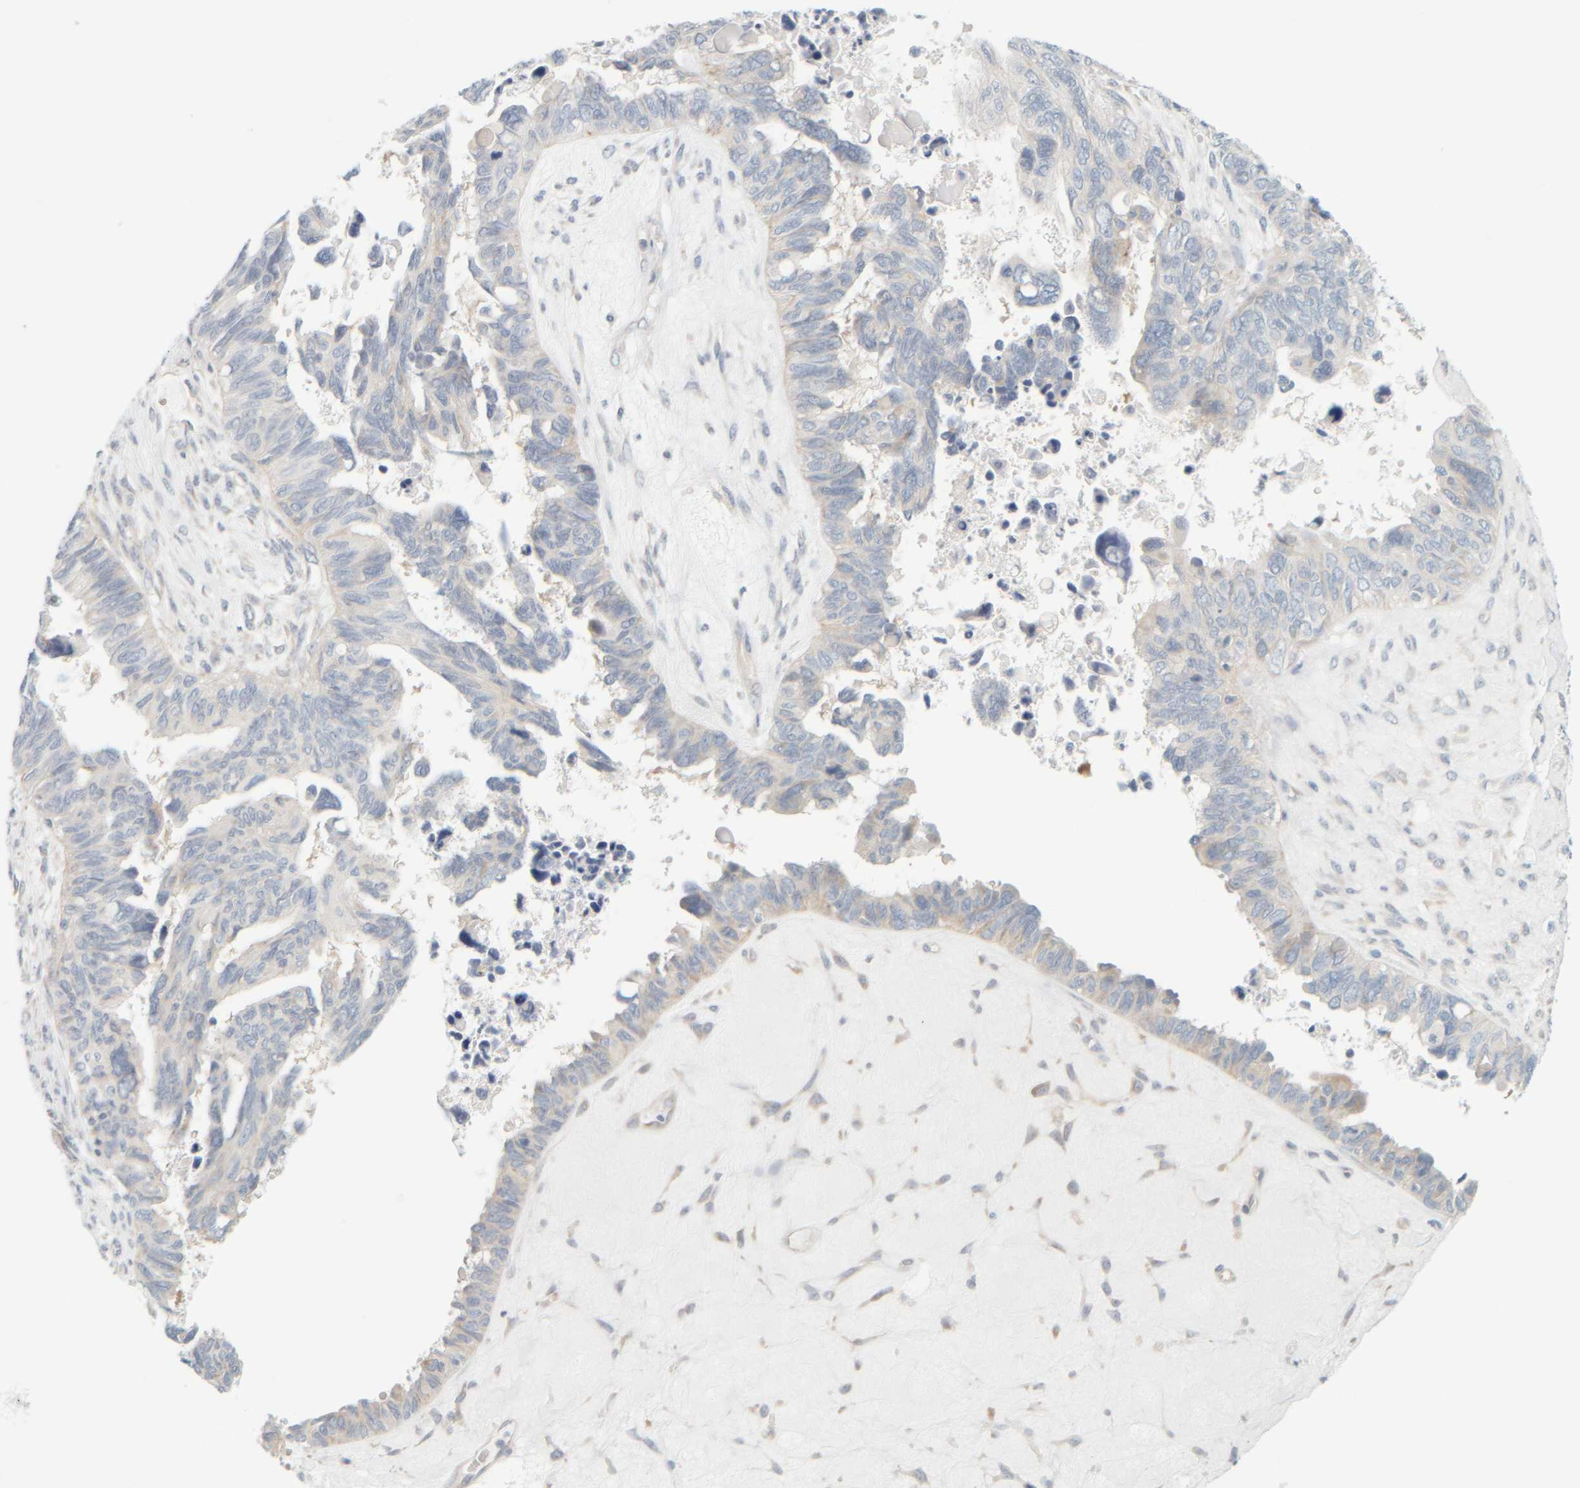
{"staining": {"intensity": "weak", "quantity": "<25%", "location": "cytoplasmic/membranous"}, "tissue": "ovarian cancer", "cell_type": "Tumor cells", "image_type": "cancer", "snomed": [{"axis": "morphology", "description": "Cystadenocarcinoma, serous, NOS"}, {"axis": "topography", "description": "Ovary"}], "caption": "Protein analysis of ovarian cancer (serous cystadenocarcinoma) exhibits no significant expression in tumor cells.", "gene": "PTGES3L-AARSD1", "patient": {"sex": "female", "age": 79}}